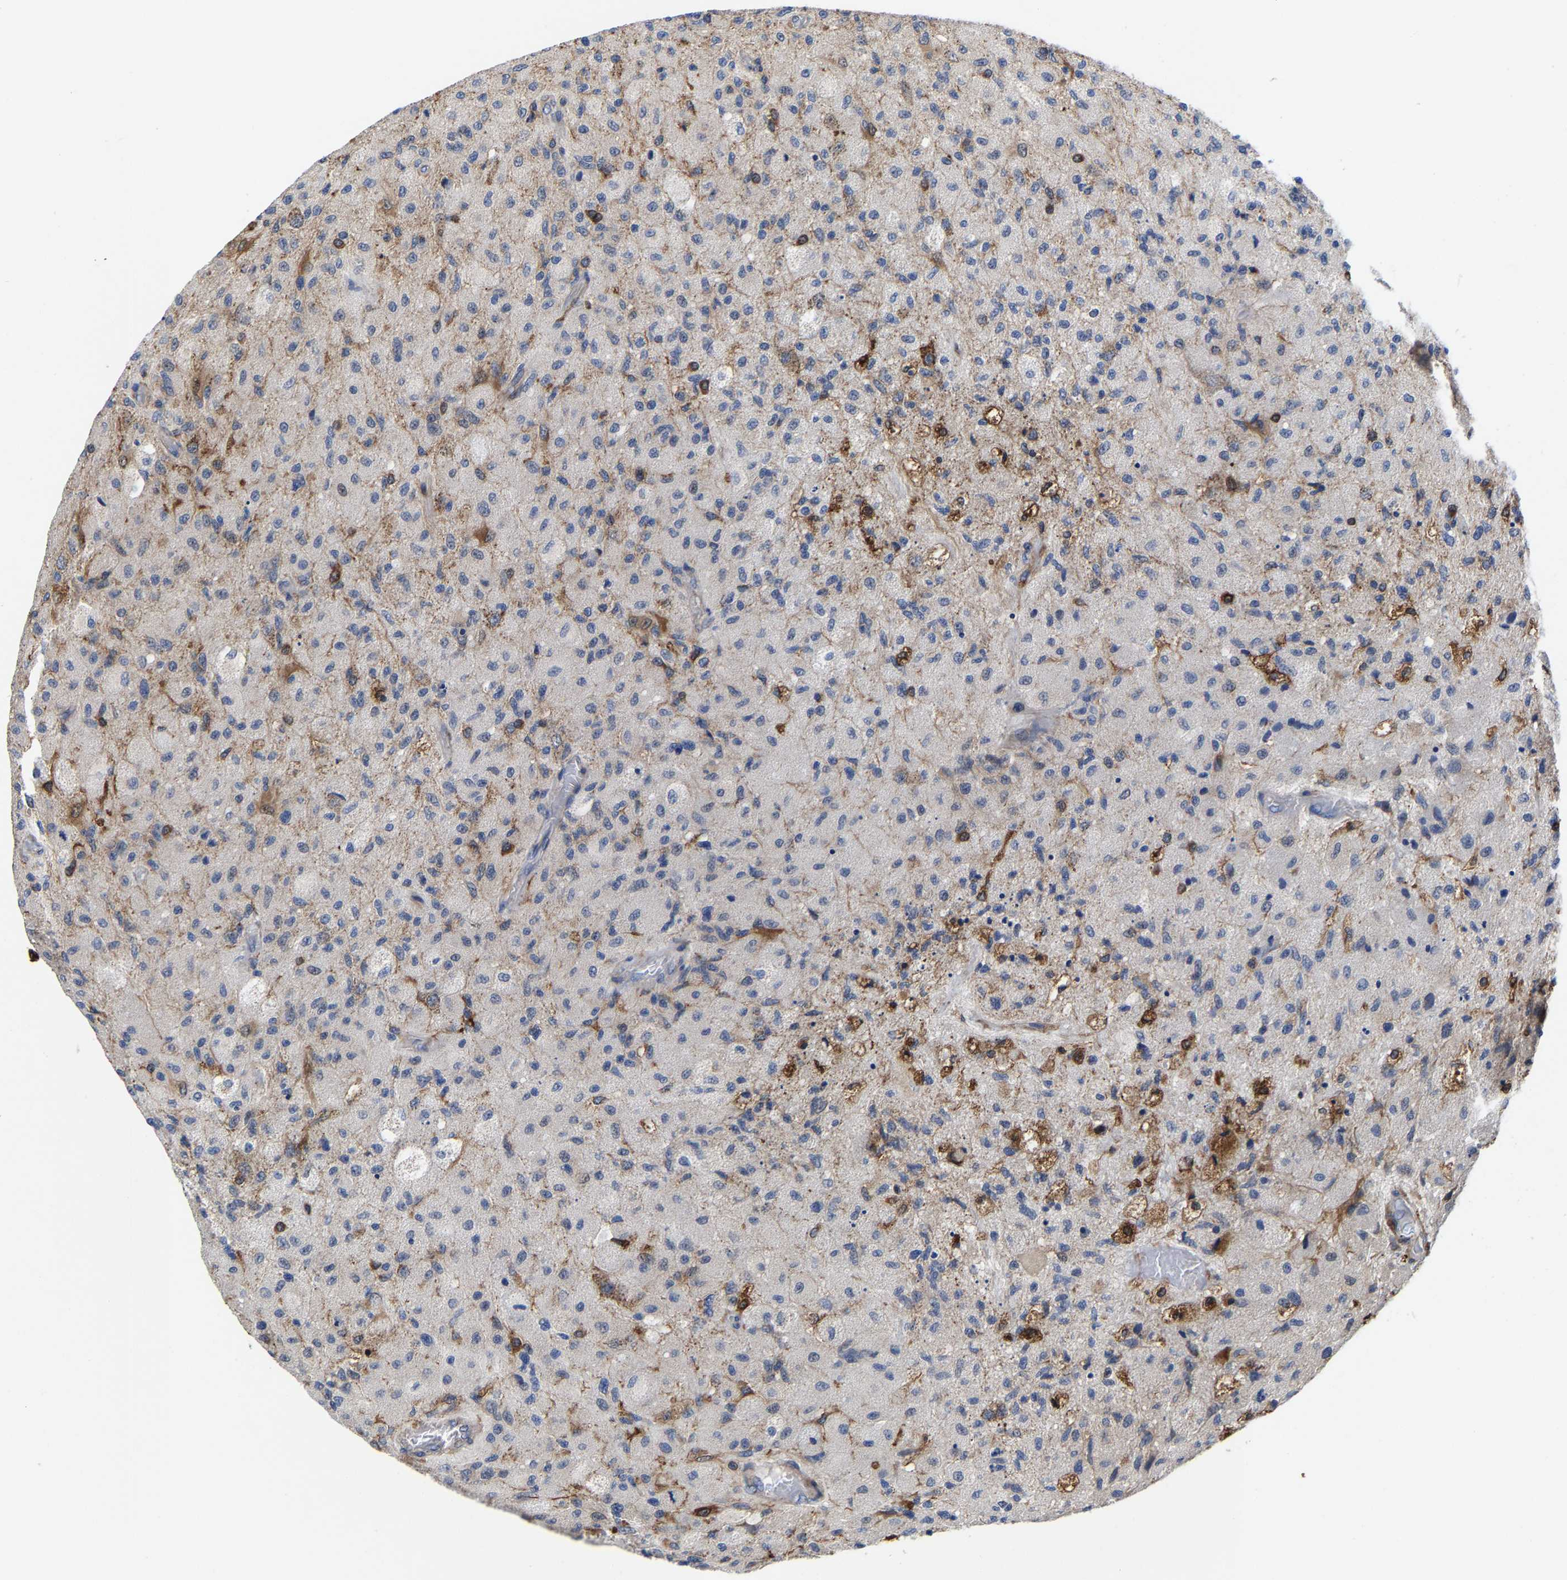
{"staining": {"intensity": "moderate", "quantity": "<25%", "location": "cytoplasmic/membranous"}, "tissue": "glioma", "cell_type": "Tumor cells", "image_type": "cancer", "snomed": [{"axis": "morphology", "description": "Normal tissue, NOS"}, {"axis": "morphology", "description": "Glioma, malignant, High grade"}, {"axis": "topography", "description": "Cerebral cortex"}], "caption": "This histopathology image shows glioma stained with immunohistochemistry (IHC) to label a protein in brown. The cytoplasmic/membranous of tumor cells show moderate positivity for the protein. Nuclei are counter-stained blue.", "gene": "PFKFB3", "patient": {"sex": "male", "age": 77}}